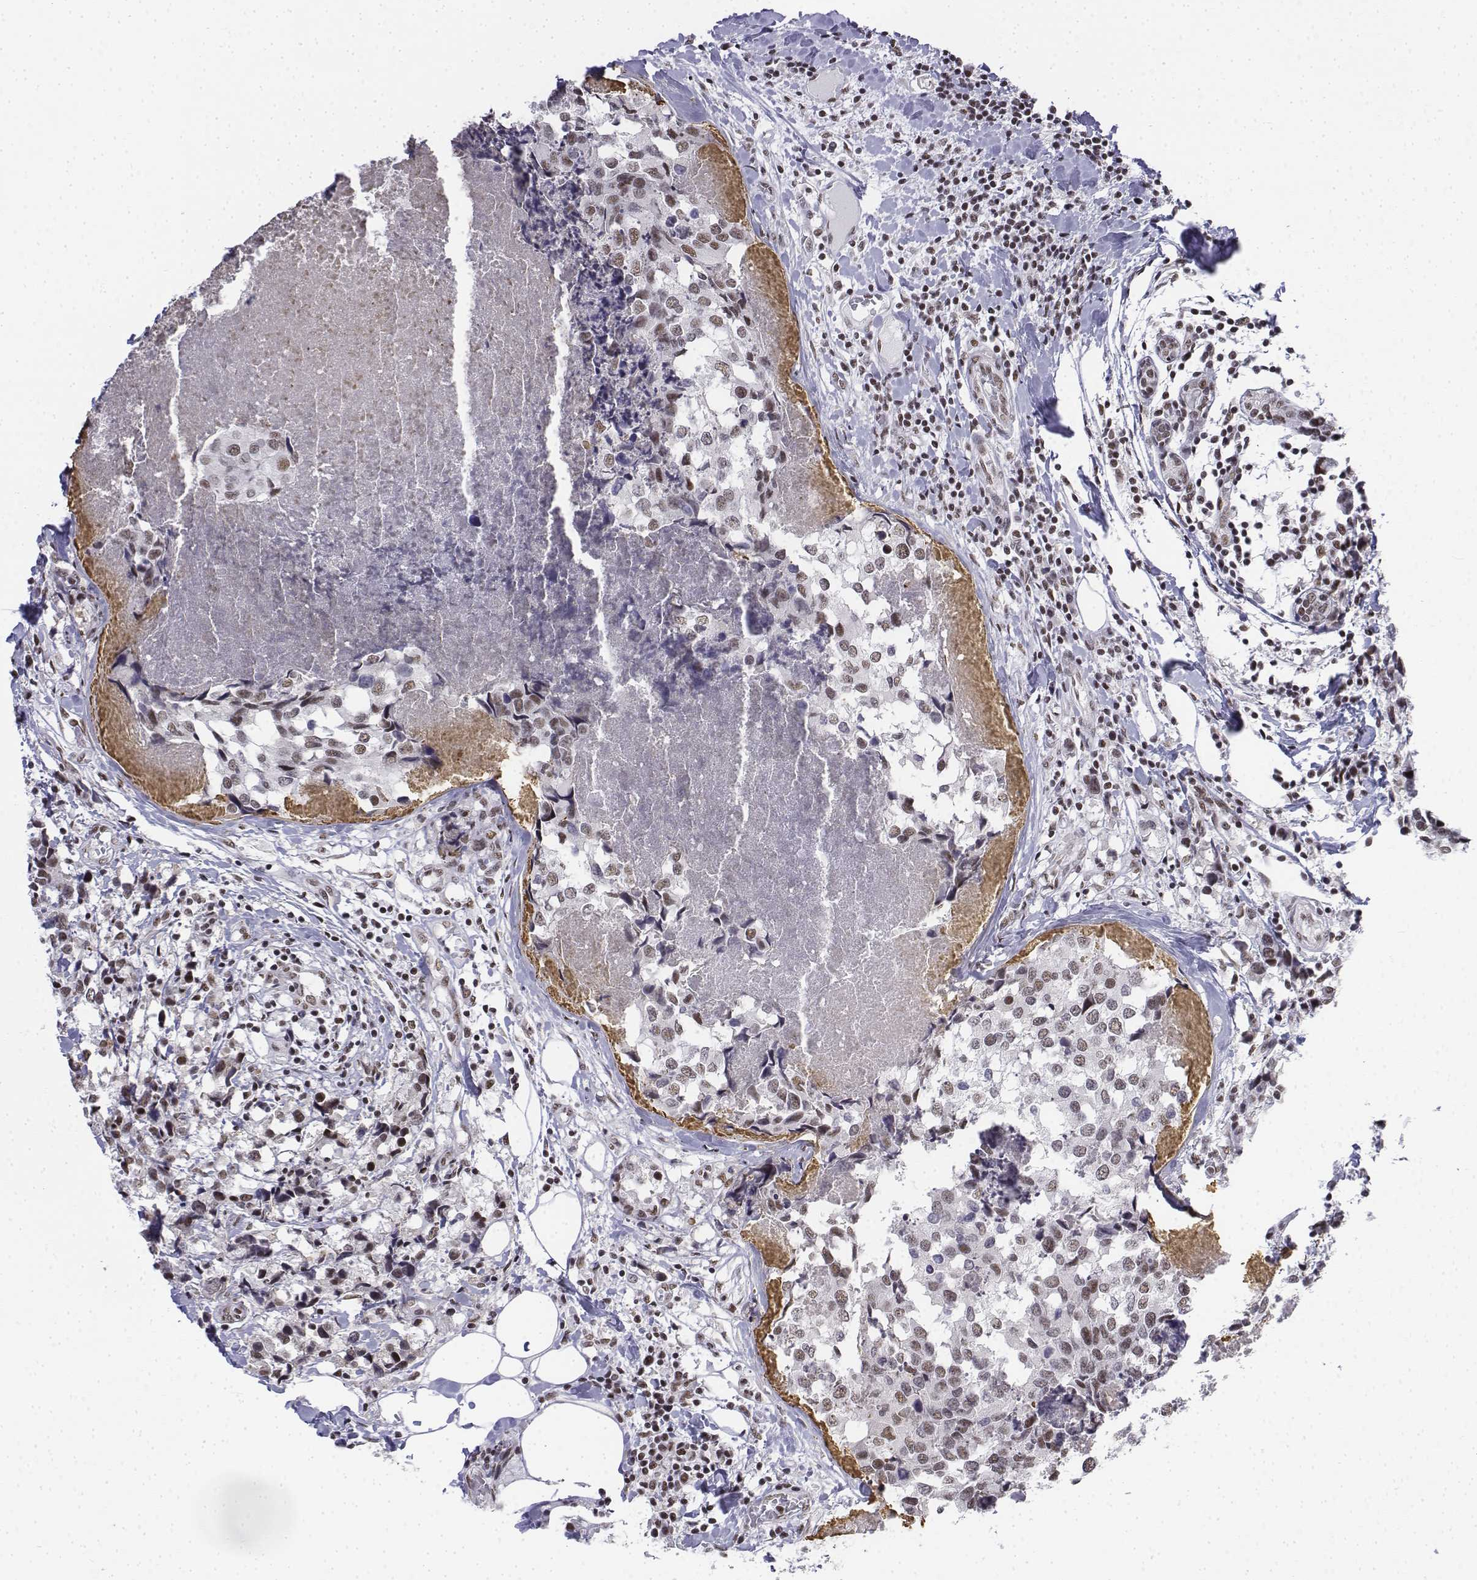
{"staining": {"intensity": "moderate", "quantity": ">75%", "location": "nuclear"}, "tissue": "breast cancer", "cell_type": "Tumor cells", "image_type": "cancer", "snomed": [{"axis": "morphology", "description": "Lobular carcinoma"}, {"axis": "topography", "description": "Breast"}], "caption": "DAB immunohistochemical staining of human breast cancer exhibits moderate nuclear protein positivity in approximately >75% of tumor cells.", "gene": "SETD1A", "patient": {"sex": "female", "age": 59}}